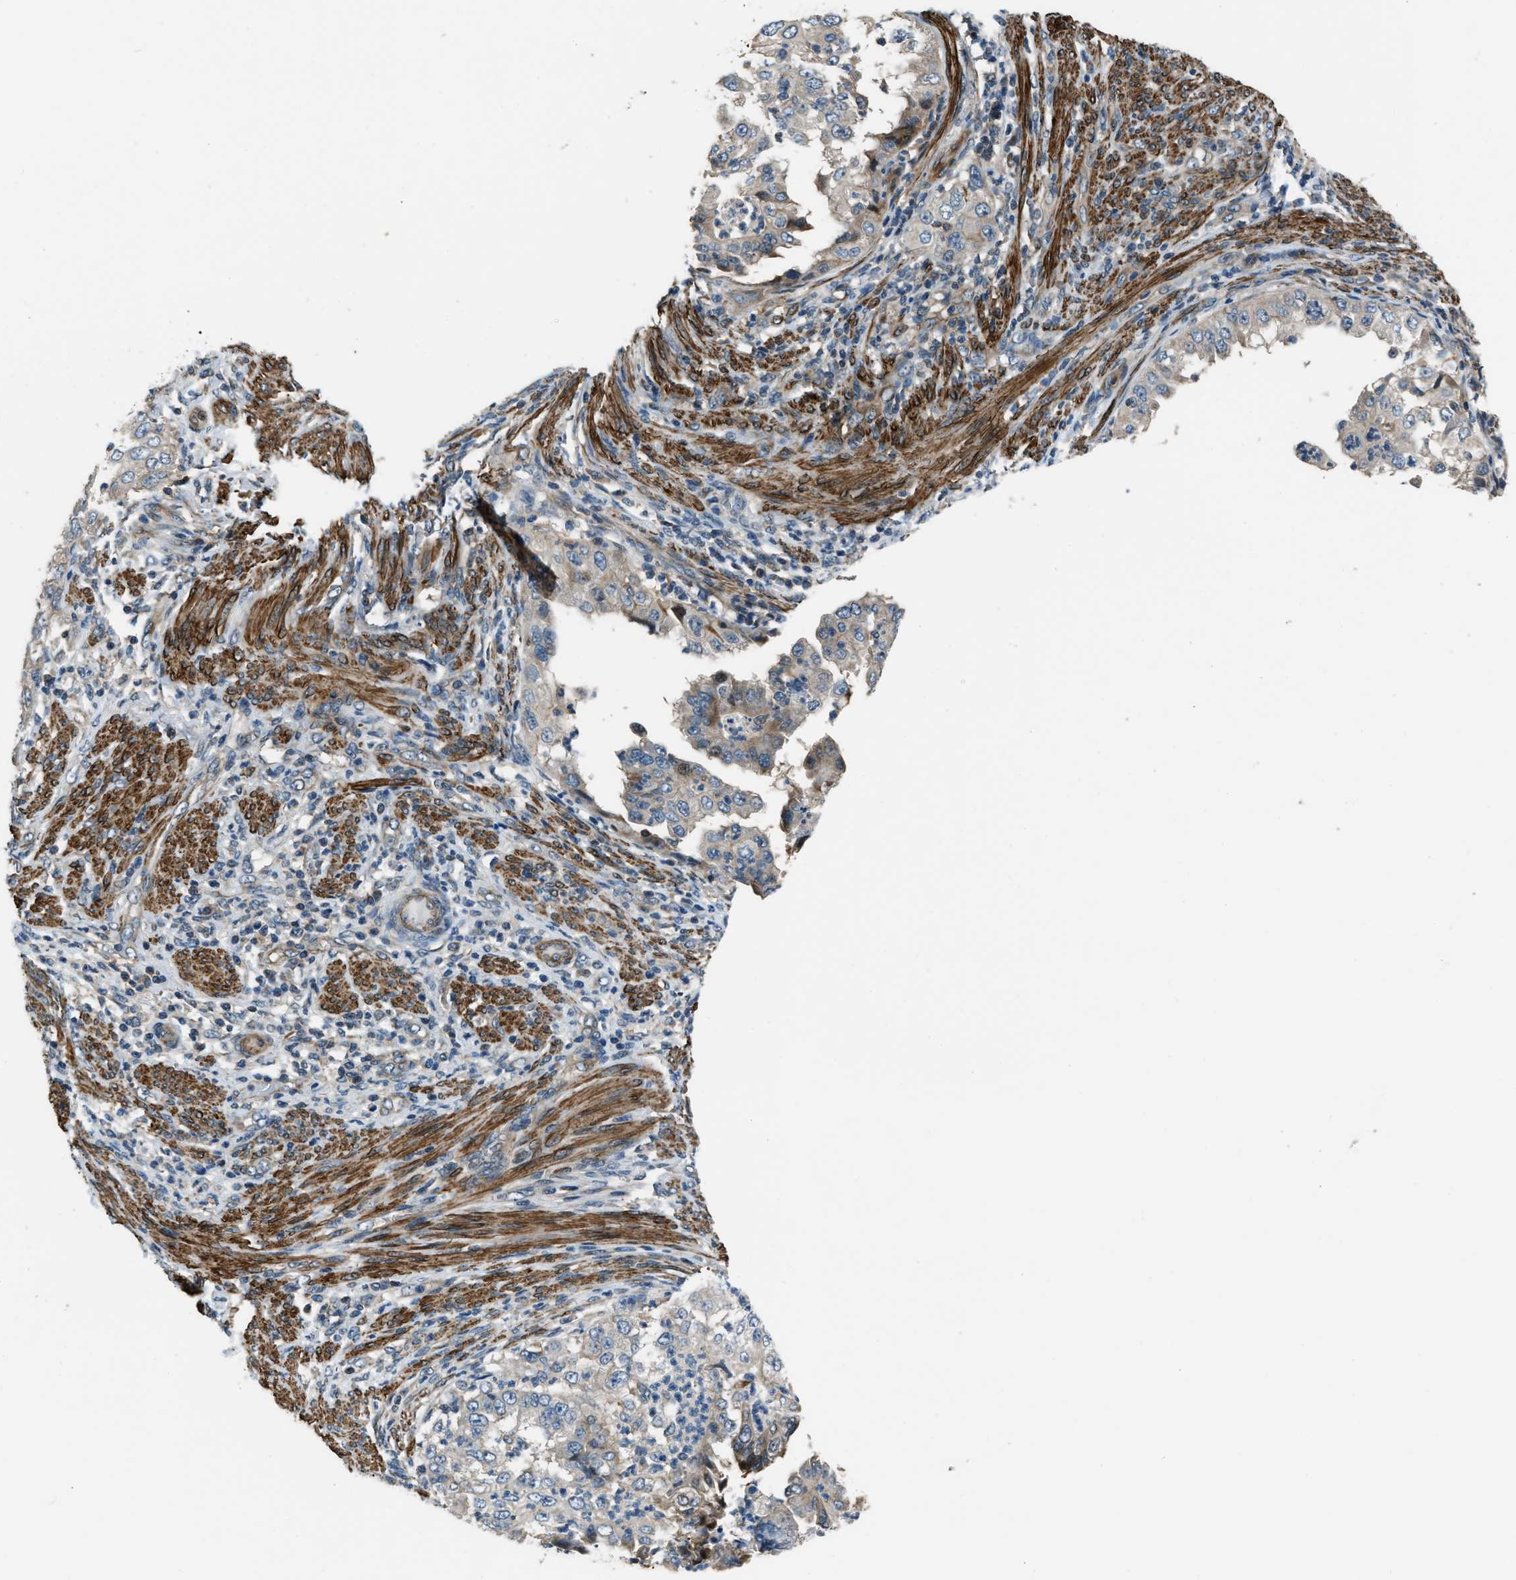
{"staining": {"intensity": "moderate", "quantity": "<25%", "location": "cytoplasmic/membranous"}, "tissue": "endometrial cancer", "cell_type": "Tumor cells", "image_type": "cancer", "snomed": [{"axis": "morphology", "description": "Adenocarcinoma, NOS"}, {"axis": "topography", "description": "Endometrium"}], "caption": "IHC of human endometrial cancer (adenocarcinoma) exhibits low levels of moderate cytoplasmic/membranous staining in about <25% of tumor cells.", "gene": "NUDCD3", "patient": {"sex": "female", "age": 85}}